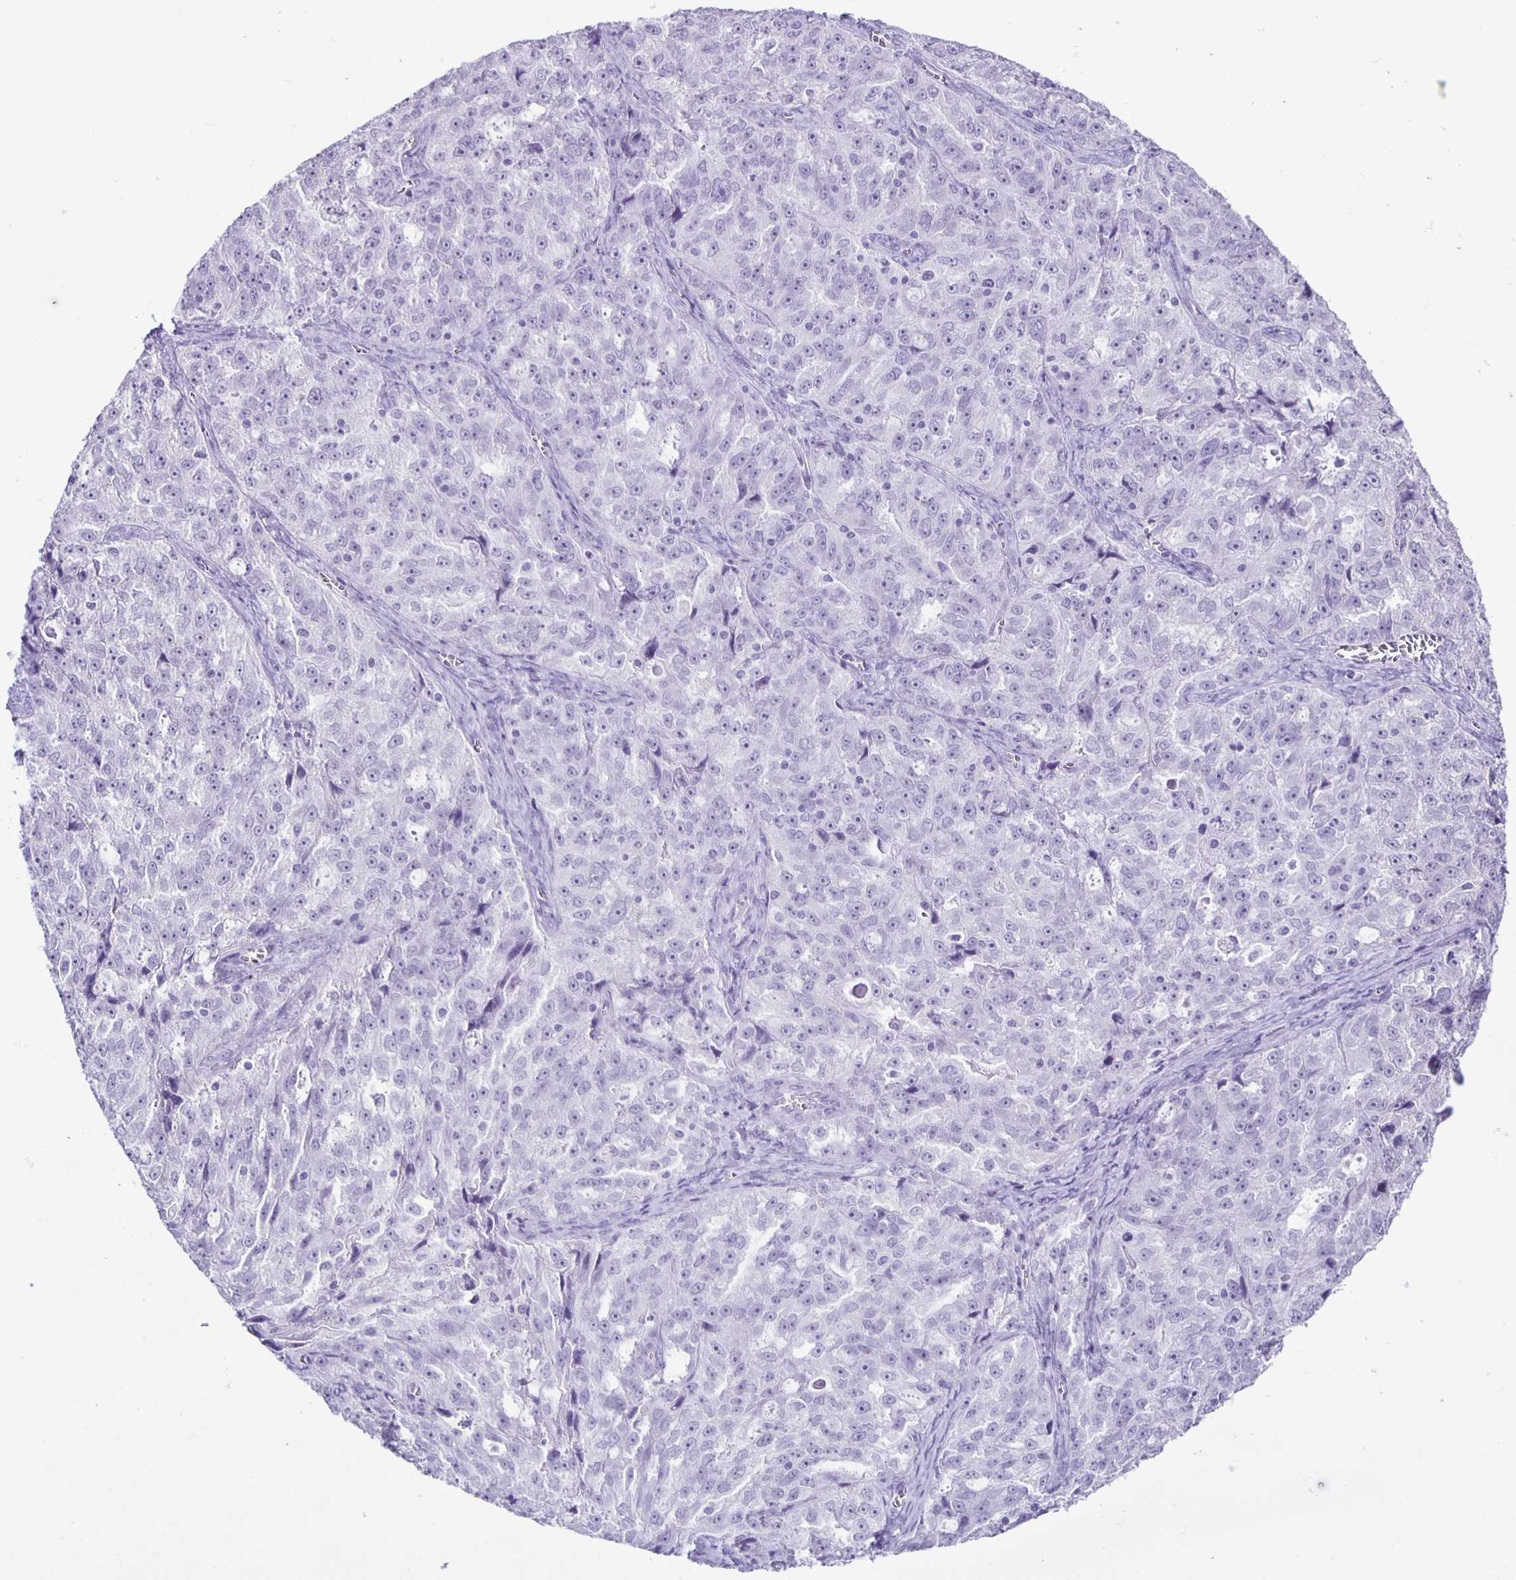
{"staining": {"intensity": "negative", "quantity": "none", "location": "none"}, "tissue": "ovarian cancer", "cell_type": "Tumor cells", "image_type": "cancer", "snomed": [{"axis": "morphology", "description": "Cystadenocarcinoma, serous, NOS"}, {"axis": "topography", "description": "Ovary"}], "caption": "An image of ovarian cancer stained for a protein shows no brown staining in tumor cells.", "gene": "EZHIP", "patient": {"sex": "female", "age": 51}}